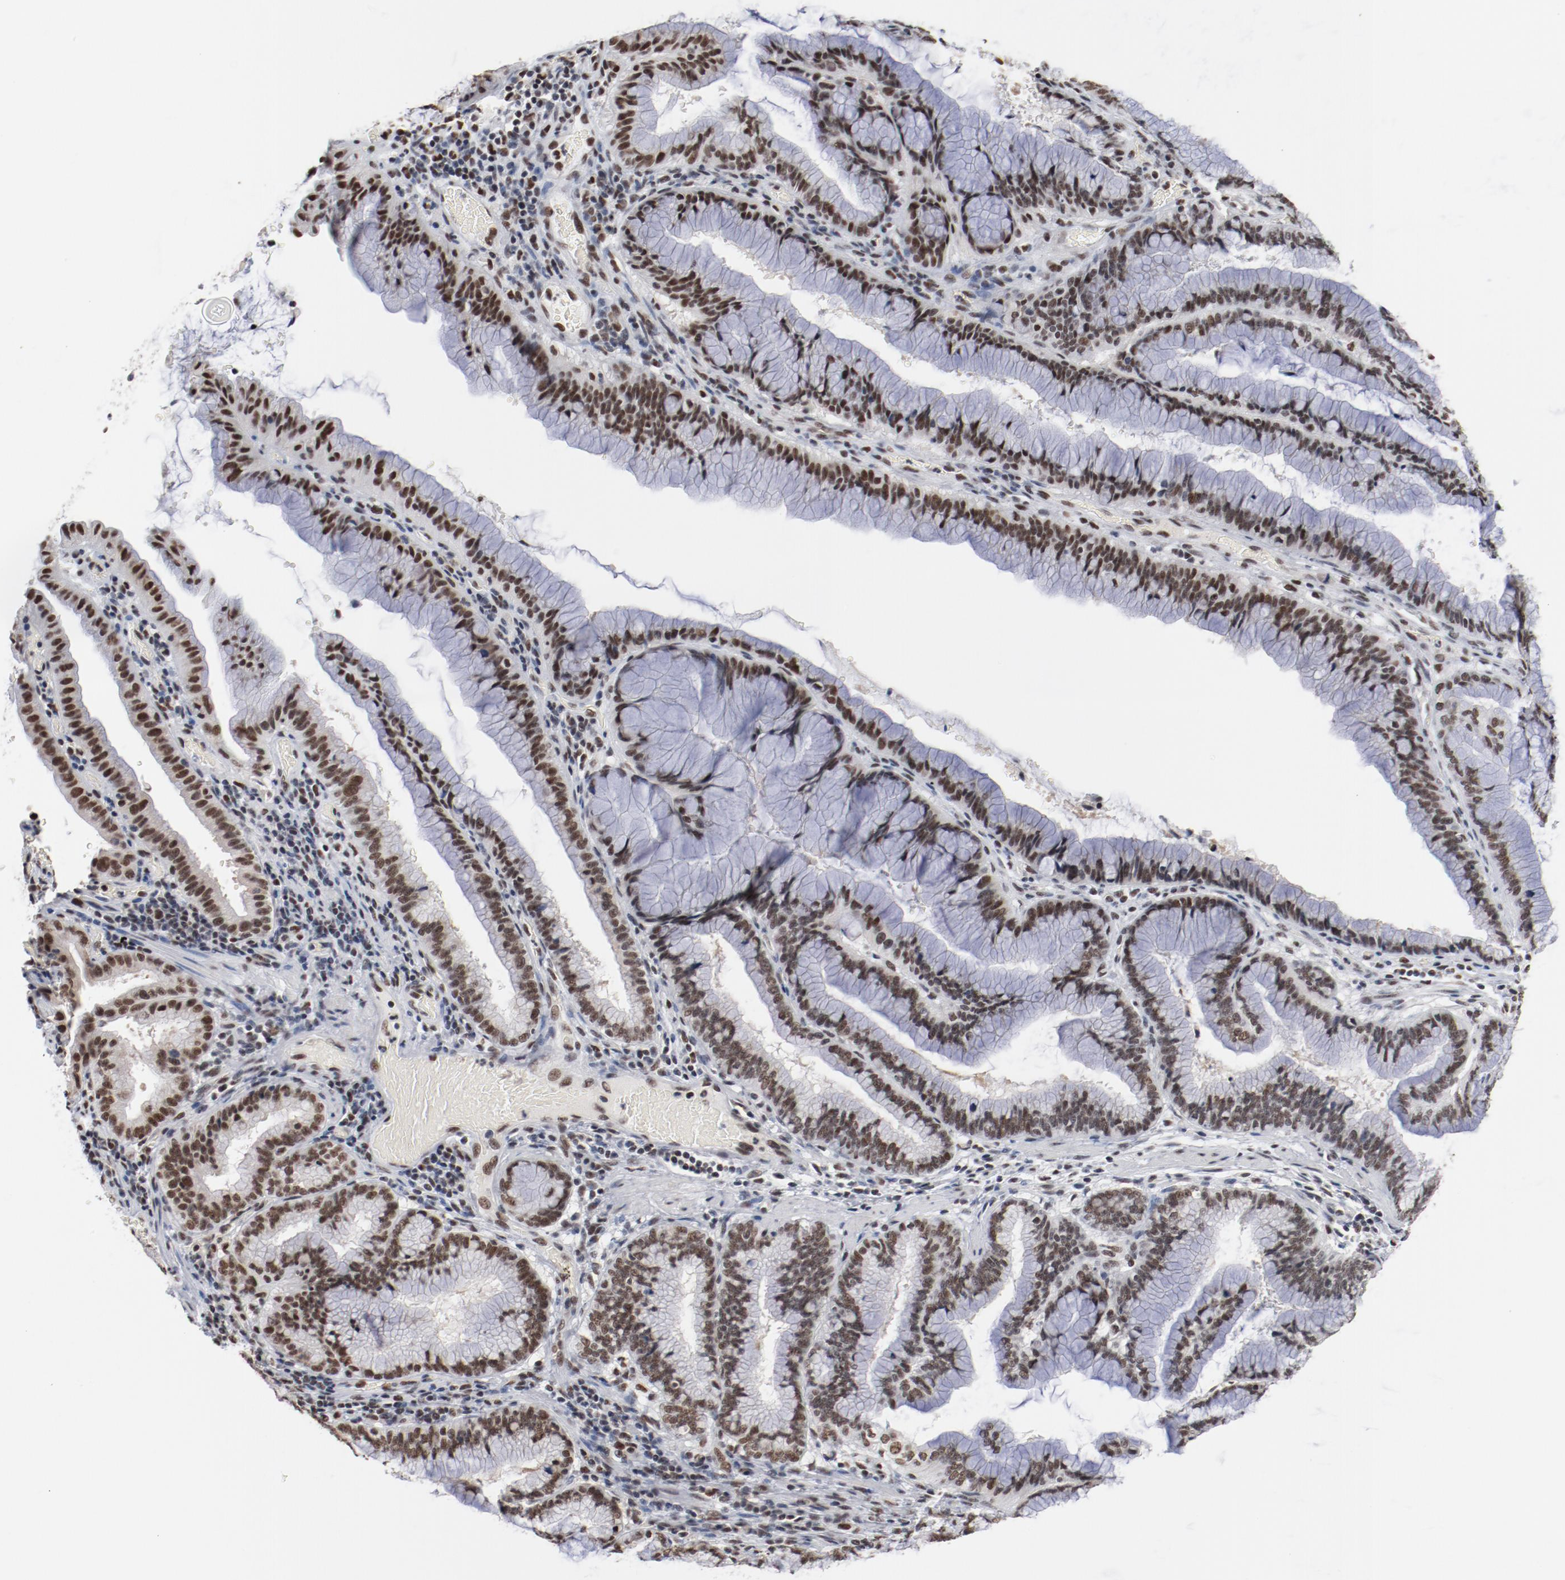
{"staining": {"intensity": "moderate", "quantity": ">75%", "location": "nuclear"}, "tissue": "pancreatic cancer", "cell_type": "Tumor cells", "image_type": "cancer", "snomed": [{"axis": "morphology", "description": "Adenocarcinoma, NOS"}, {"axis": "topography", "description": "Pancreas"}], "caption": "Tumor cells show medium levels of moderate nuclear staining in approximately >75% of cells in pancreatic cancer (adenocarcinoma). (DAB (3,3'-diaminobenzidine) IHC, brown staining for protein, blue staining for nuclei).", "gene": "BUB3", "patient": {"sex": "female", "age": 64}}